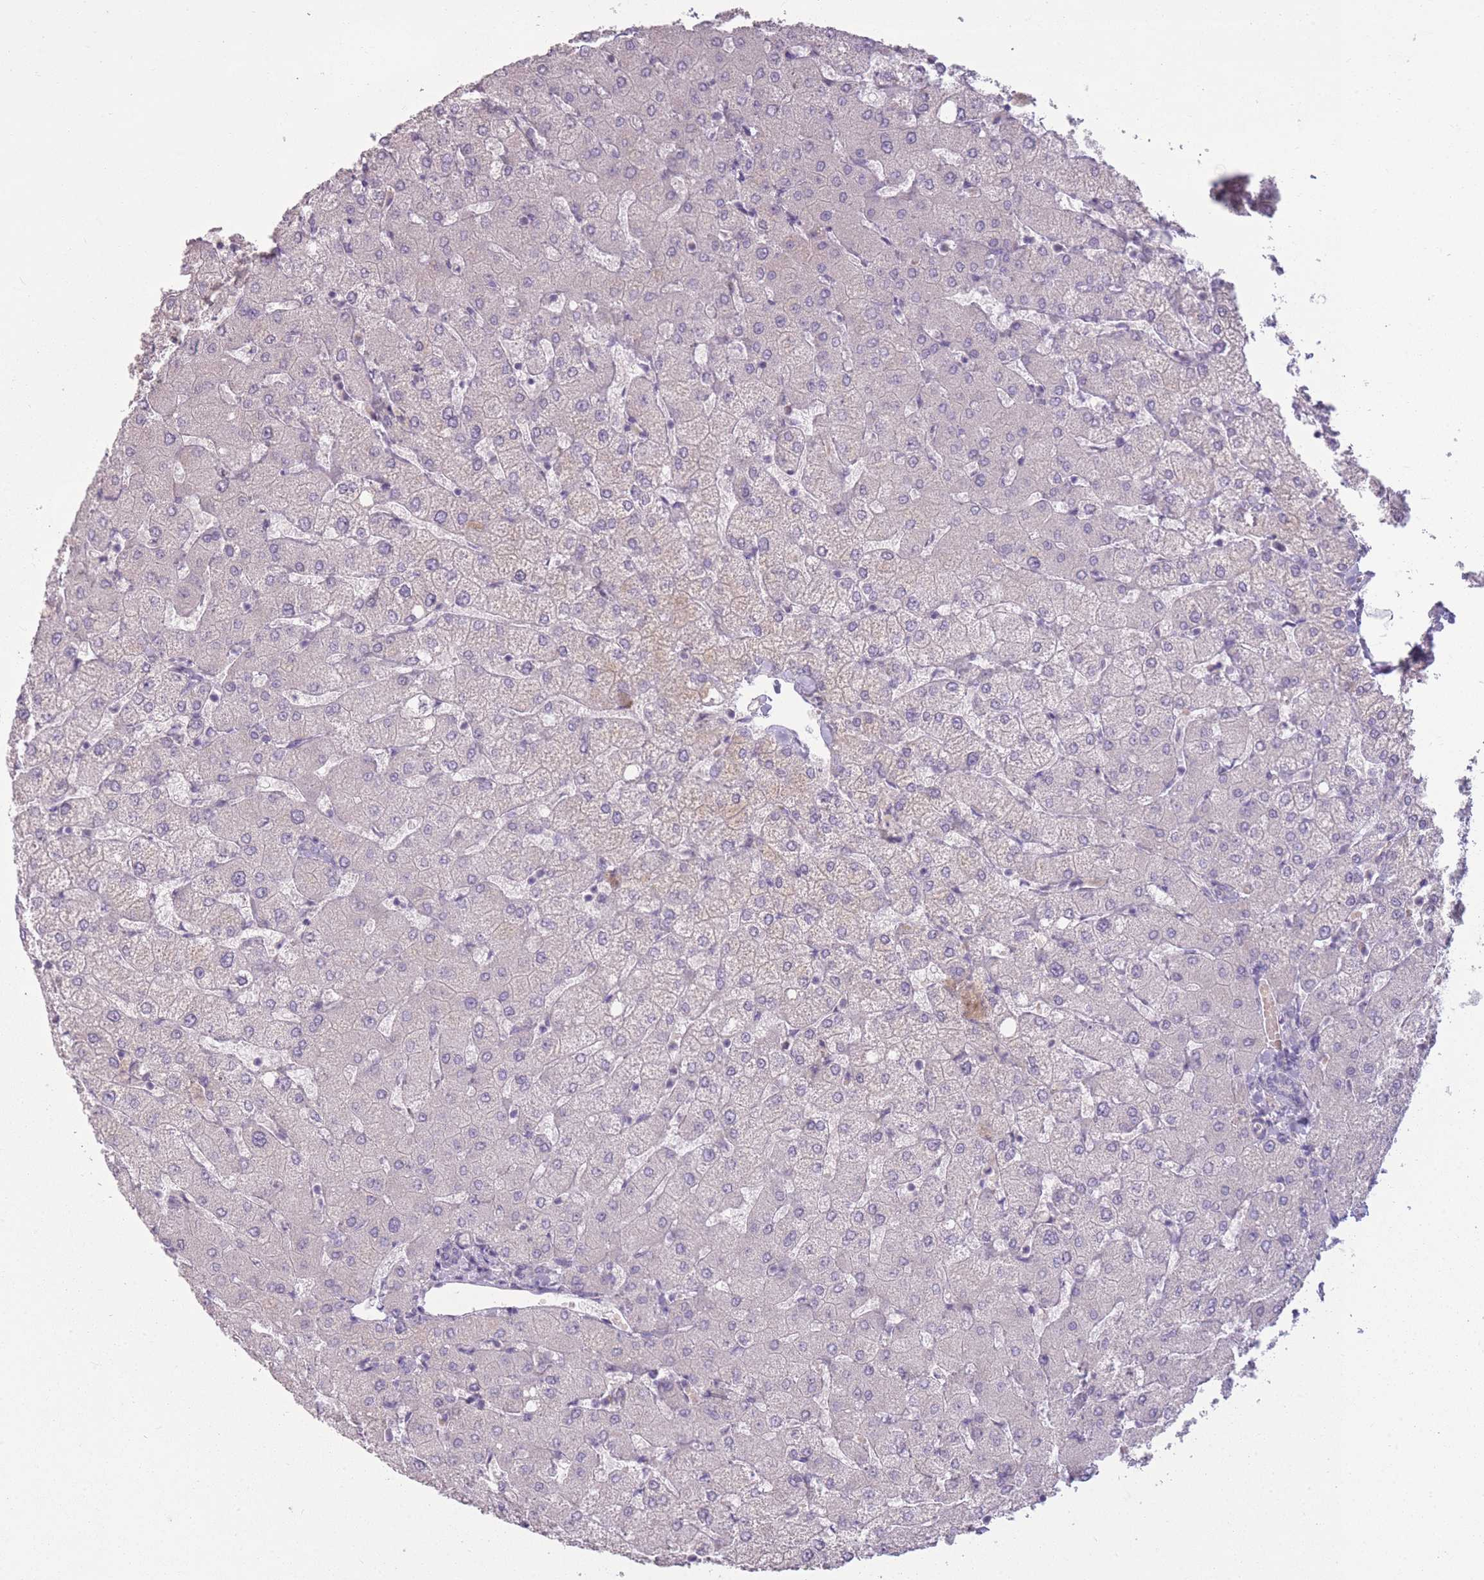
{"staining": {"intensity": "negative", "quantity": "none", "location": "none"}, "tissue": "liver", "cell_type": "Cholangiocytes", "image_type": "normal", "snomed": [{"axis": "morphology", "description": "Normal tissue, NOS"}, {"axis": "topography", "description": "Liver"}], "caption": "High magnification brightfield microscopy of normal liver stained with DAB (3,3'-diaminobenzidine) (brown) and counterstained with hematoxylin (blue): cholangiocytes show no significant expression. Brightfield microscopy of immunohistochemistry (IHC) stained with DAB (brown) and hematoxylin (blue), captured at high magnification.", "gene": "ZBTB24", "patient": {"sex": "female", "age": 54}}